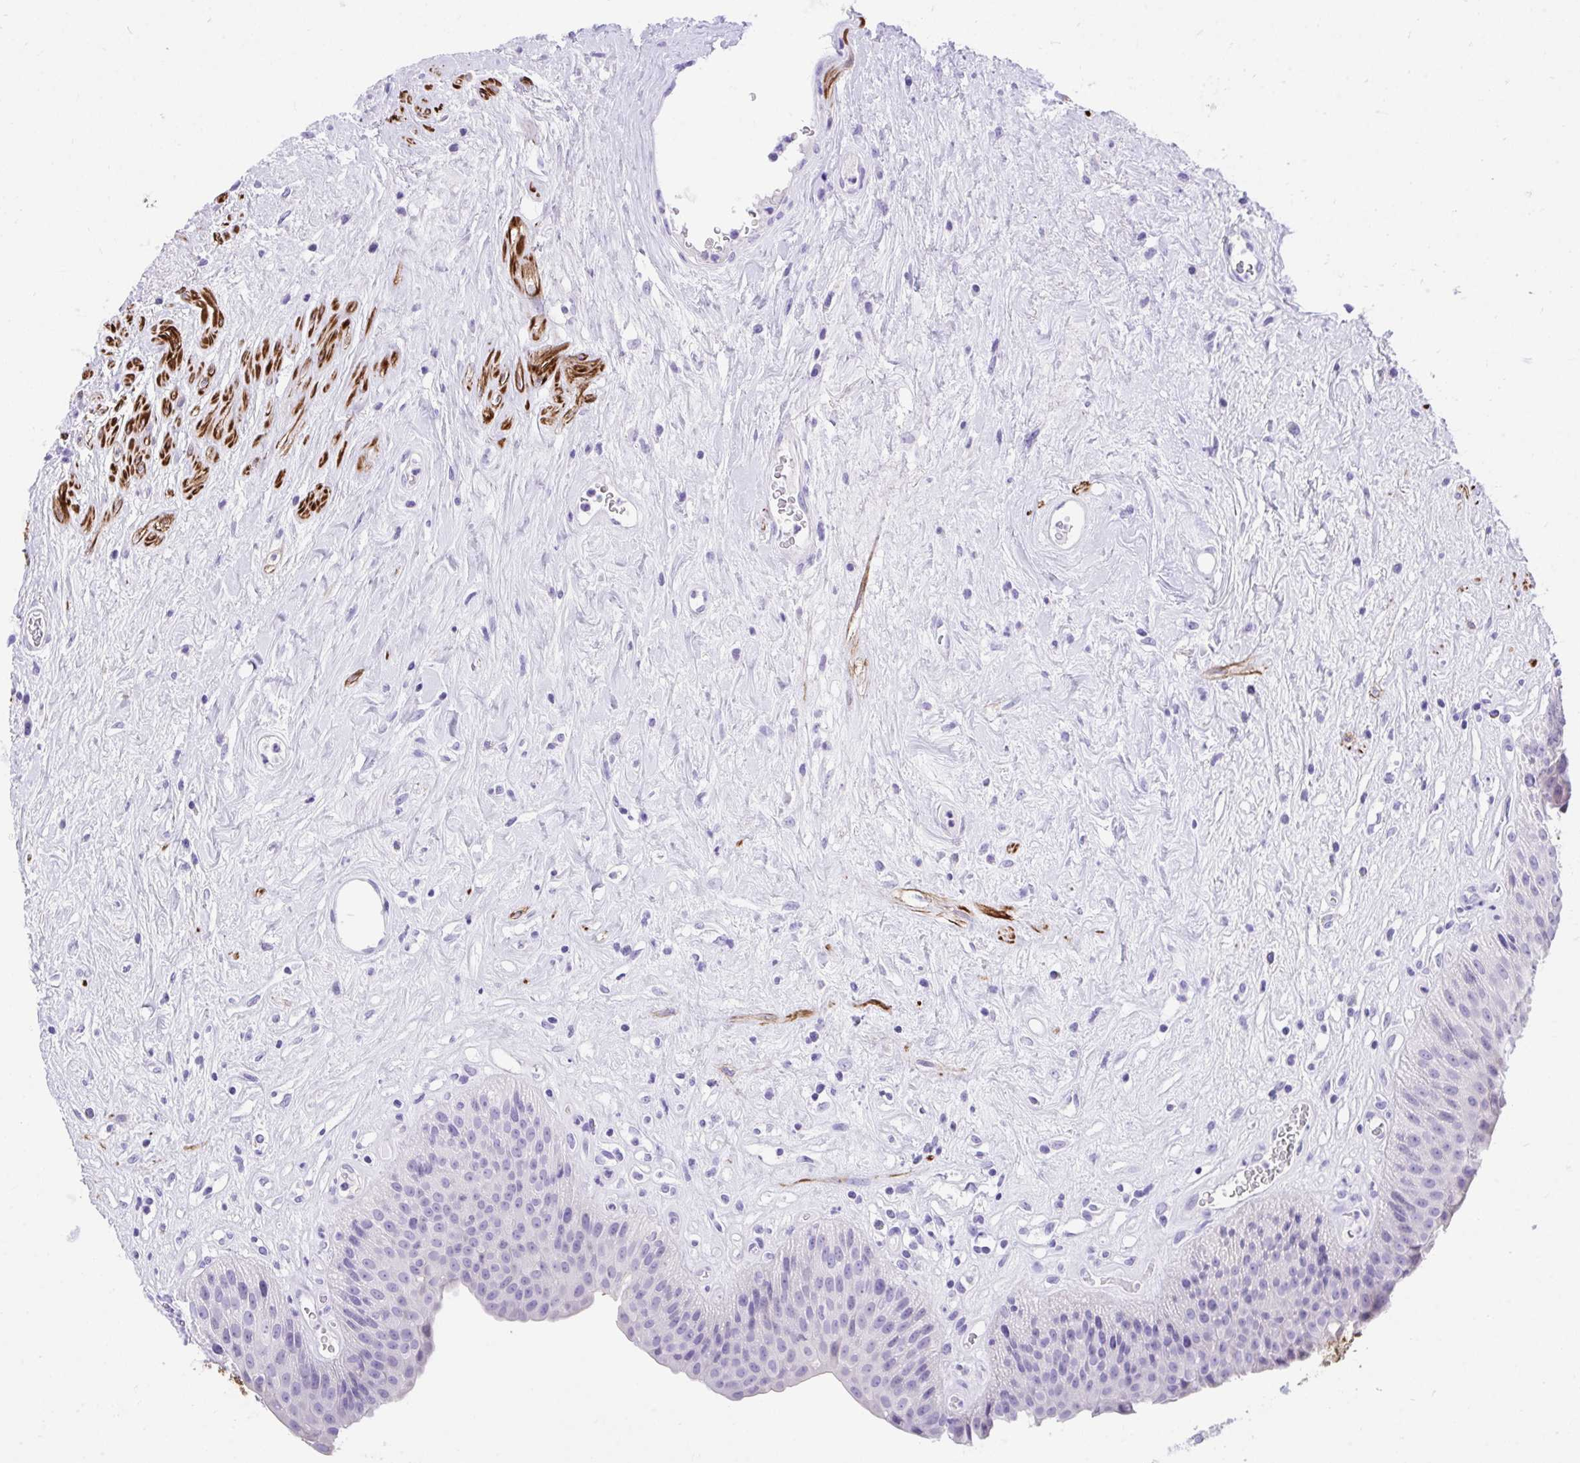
{"staining": {"intensity": "negative", "quantity": "none", "location": "none"}, "tissue": "urinary bladder", "cell_type": "Urothelial cells", "image_type": "normal", "snomed": [{"axis": "morphology", "description": "Normal tissue, NOS"}, {"axis": "topography", "description": "Urinary bladder"}], "caption": "DAB (3,3'-diaminobenzidine) immunohistochemical staining of unremarkable human urinary bladder shows no significant positivity in urothelial cells. Nuclei are stained in blue.", "gene": "KCNN4", "patient": {"sex": "female", "age": 56}}